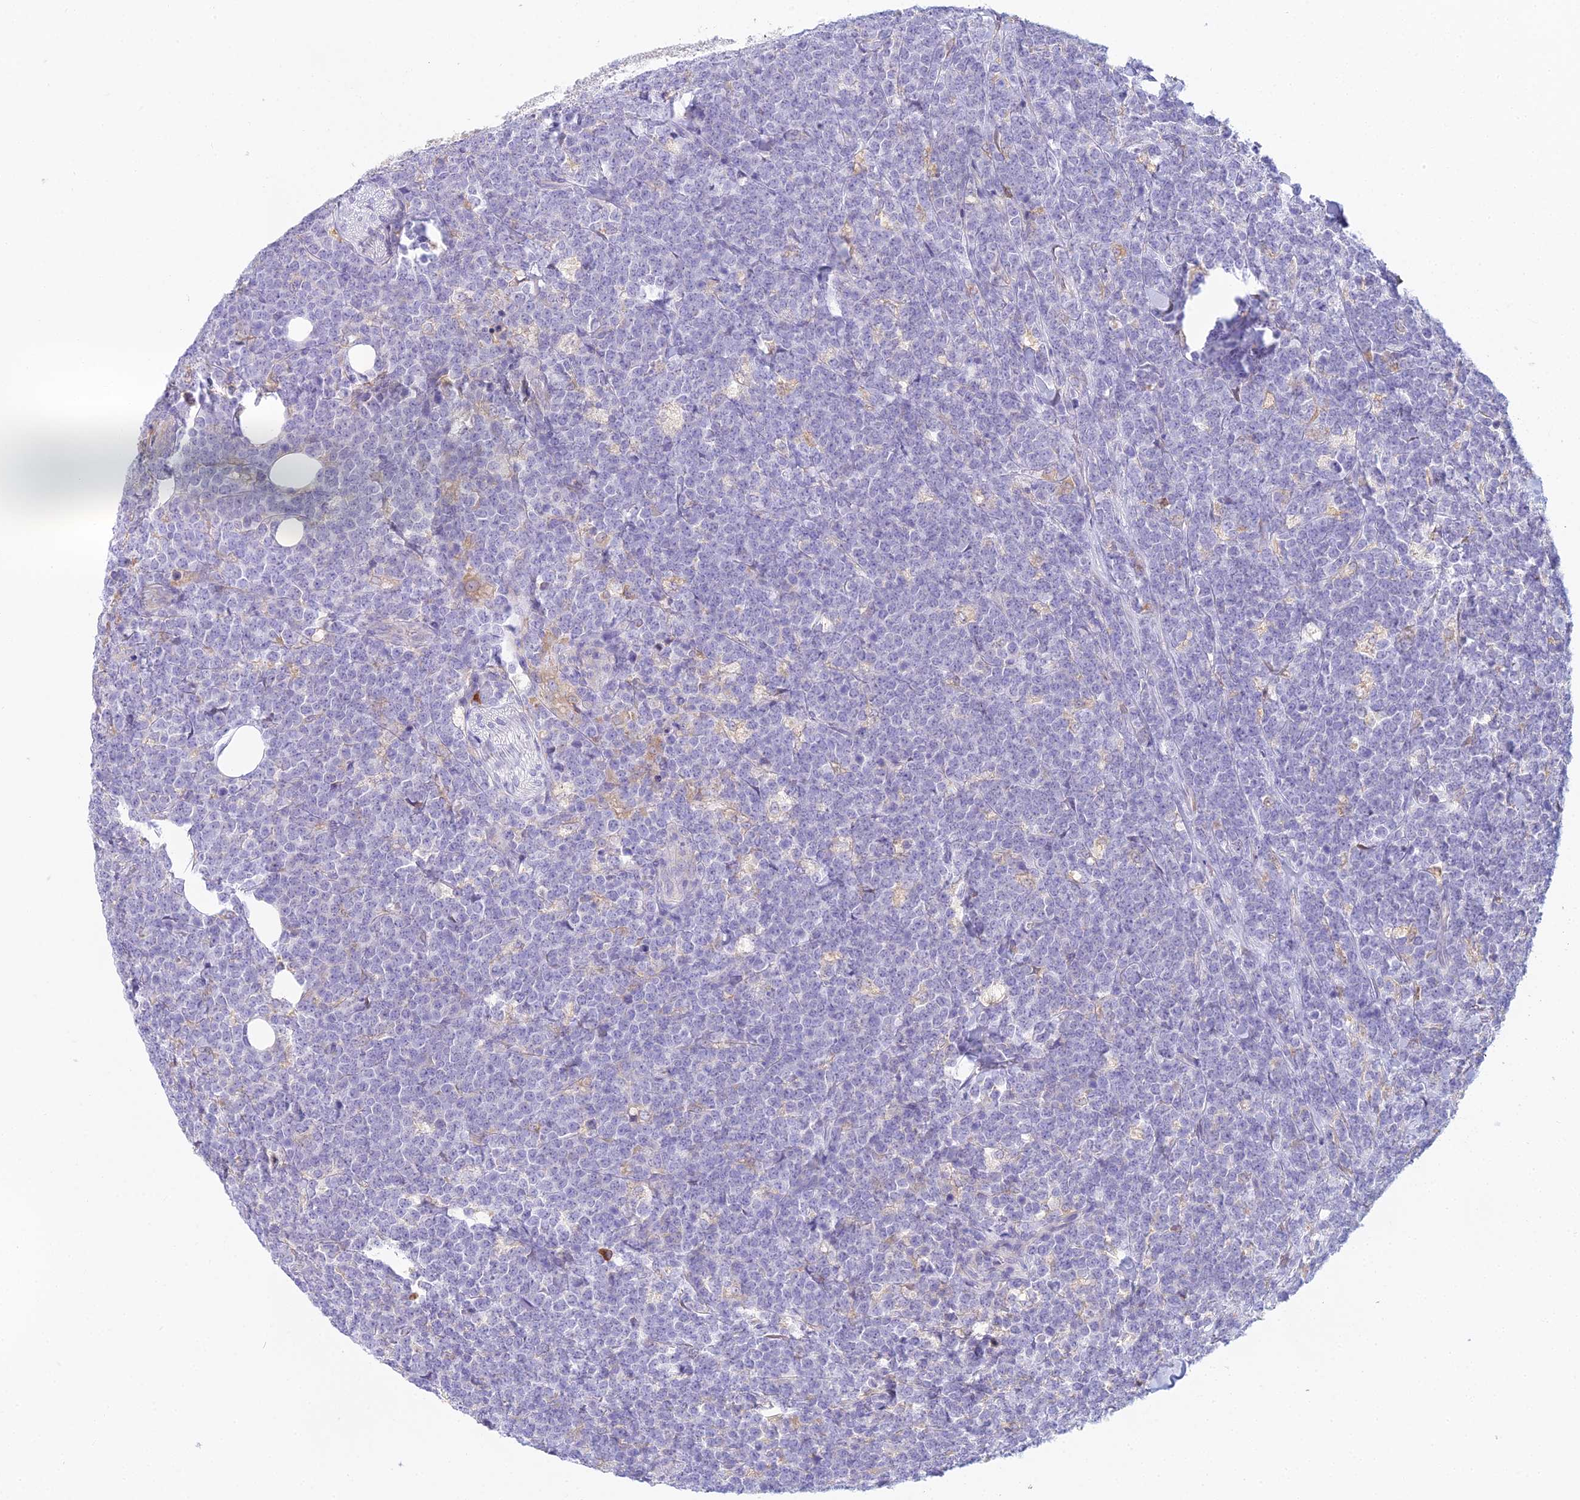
{"staining": {"intensity": "negative", "quantity": "none", "location": "none"}, "tissue": "lymphoma", "cell_type": "Tumor cells", "image_type": "cancer", "snomed": [{"axis": "morphology", "description": "Malignant lymphoma, non-Hodgkin's type, High grade"}, {"axis": "topography", "description": "Small intestine"}], "caption": "Tumor cells show no significant protein expression in lymphoma.", "gene": "HM13", "patient": {"sex": "male", "age": 8}}